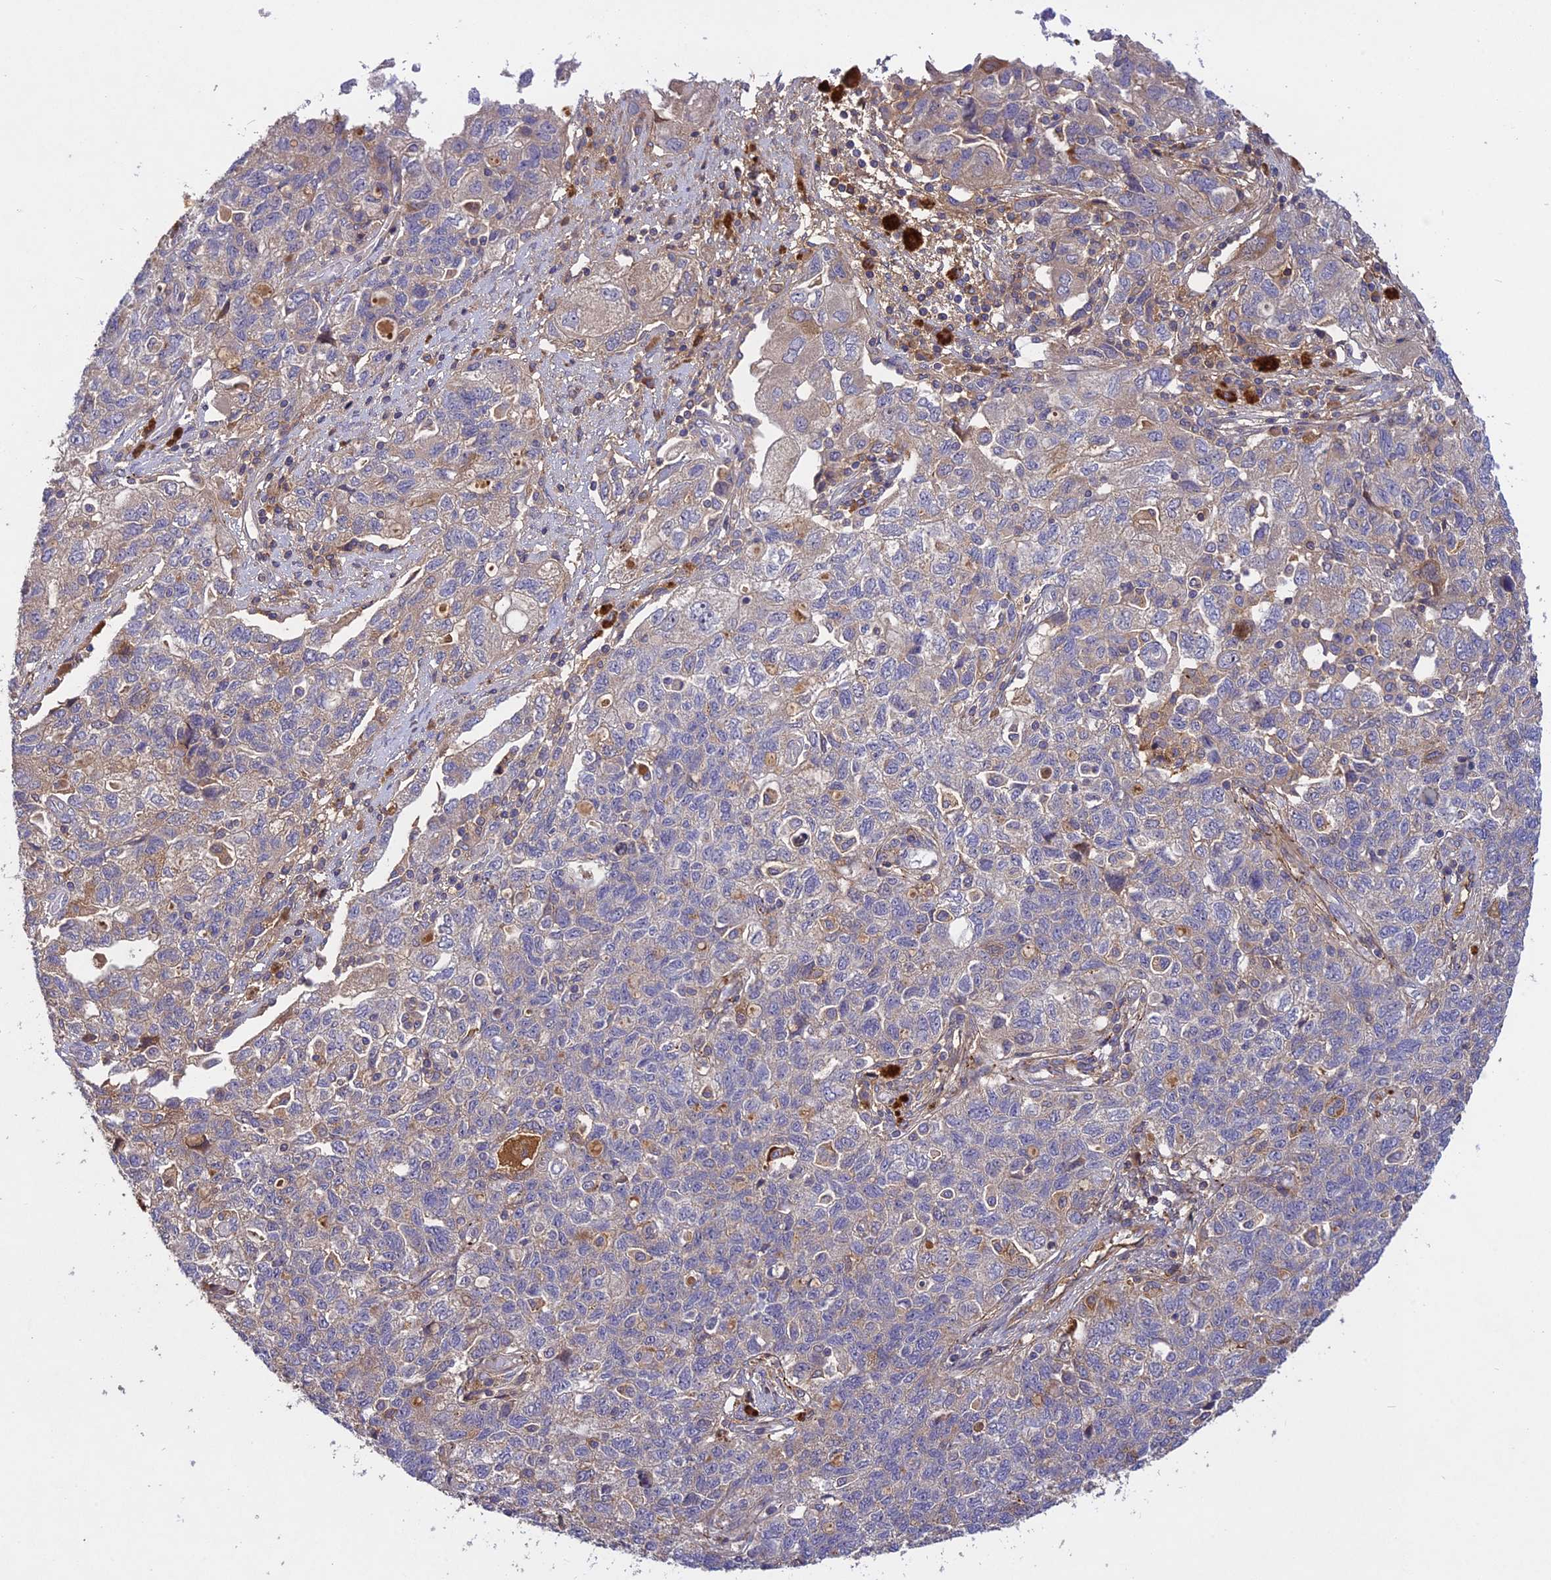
{"staining": {"intensity": "moderate", "quantity": "<25%", "location": "cytoplasmic/membranous"}, "tissue": "ovarian cancer", "cell_type": "Tumor cells", "image_type": "cancer", "snomed": [{"axis": "morphology", "description": "Carcinoma, NOS"}, {"axis": "morphology", "description": "Cystadenocarcinoma, serous, NOS"}, {"axis": "topography", "description": "Ovary"}], "caption": "A micrograph showing moderate cytoplasmic/membranous positivity in approximately <25% of tumor cells in carcinoma (ovarian), as visualized by brown immunohistochemical staining.", "gene": "ADO", "patient": {"sex": "female", "age": 69}}